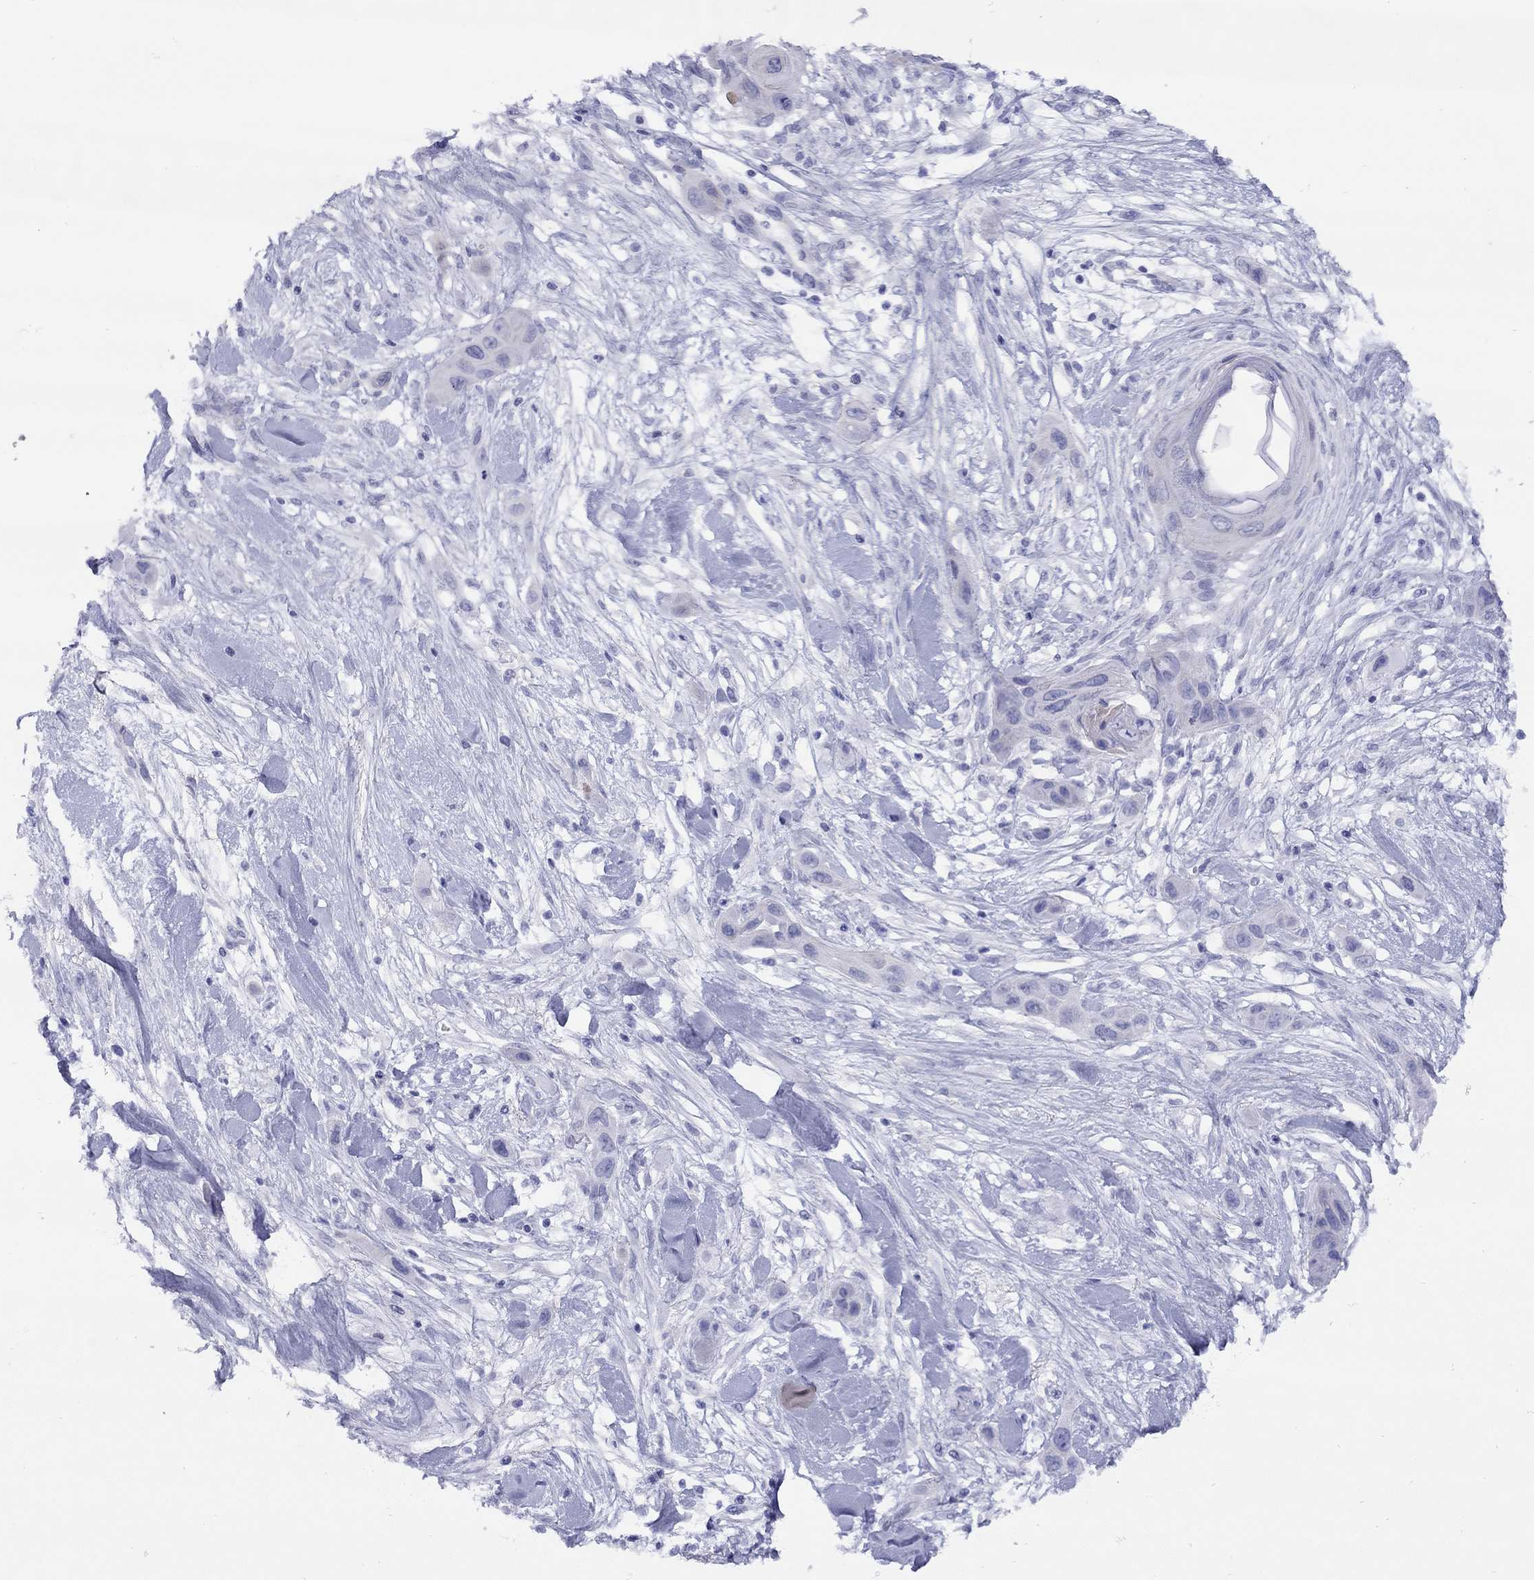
{"staining": {"intensity": "negative", "quantity": "none", "location": "none"}, "tissue": "skin cancer", "cell_type": "Tumor cells", "image_type": "cancer", "snomed": [{"axis": "morphology", "description": "Squamous cell carcinoma, NOS"}, {"axis": "topography", "description": "Skin"}], "caption": "Protein analysis of skin cancer (squamous cell carcinoma) exhibits no significant positivity in tumor cells. (Brightfield microscopy of DAB immunohistochemistry at high magnification).", "gene": "GRIA2", "patient": {"sex": "male", "age": 79}}